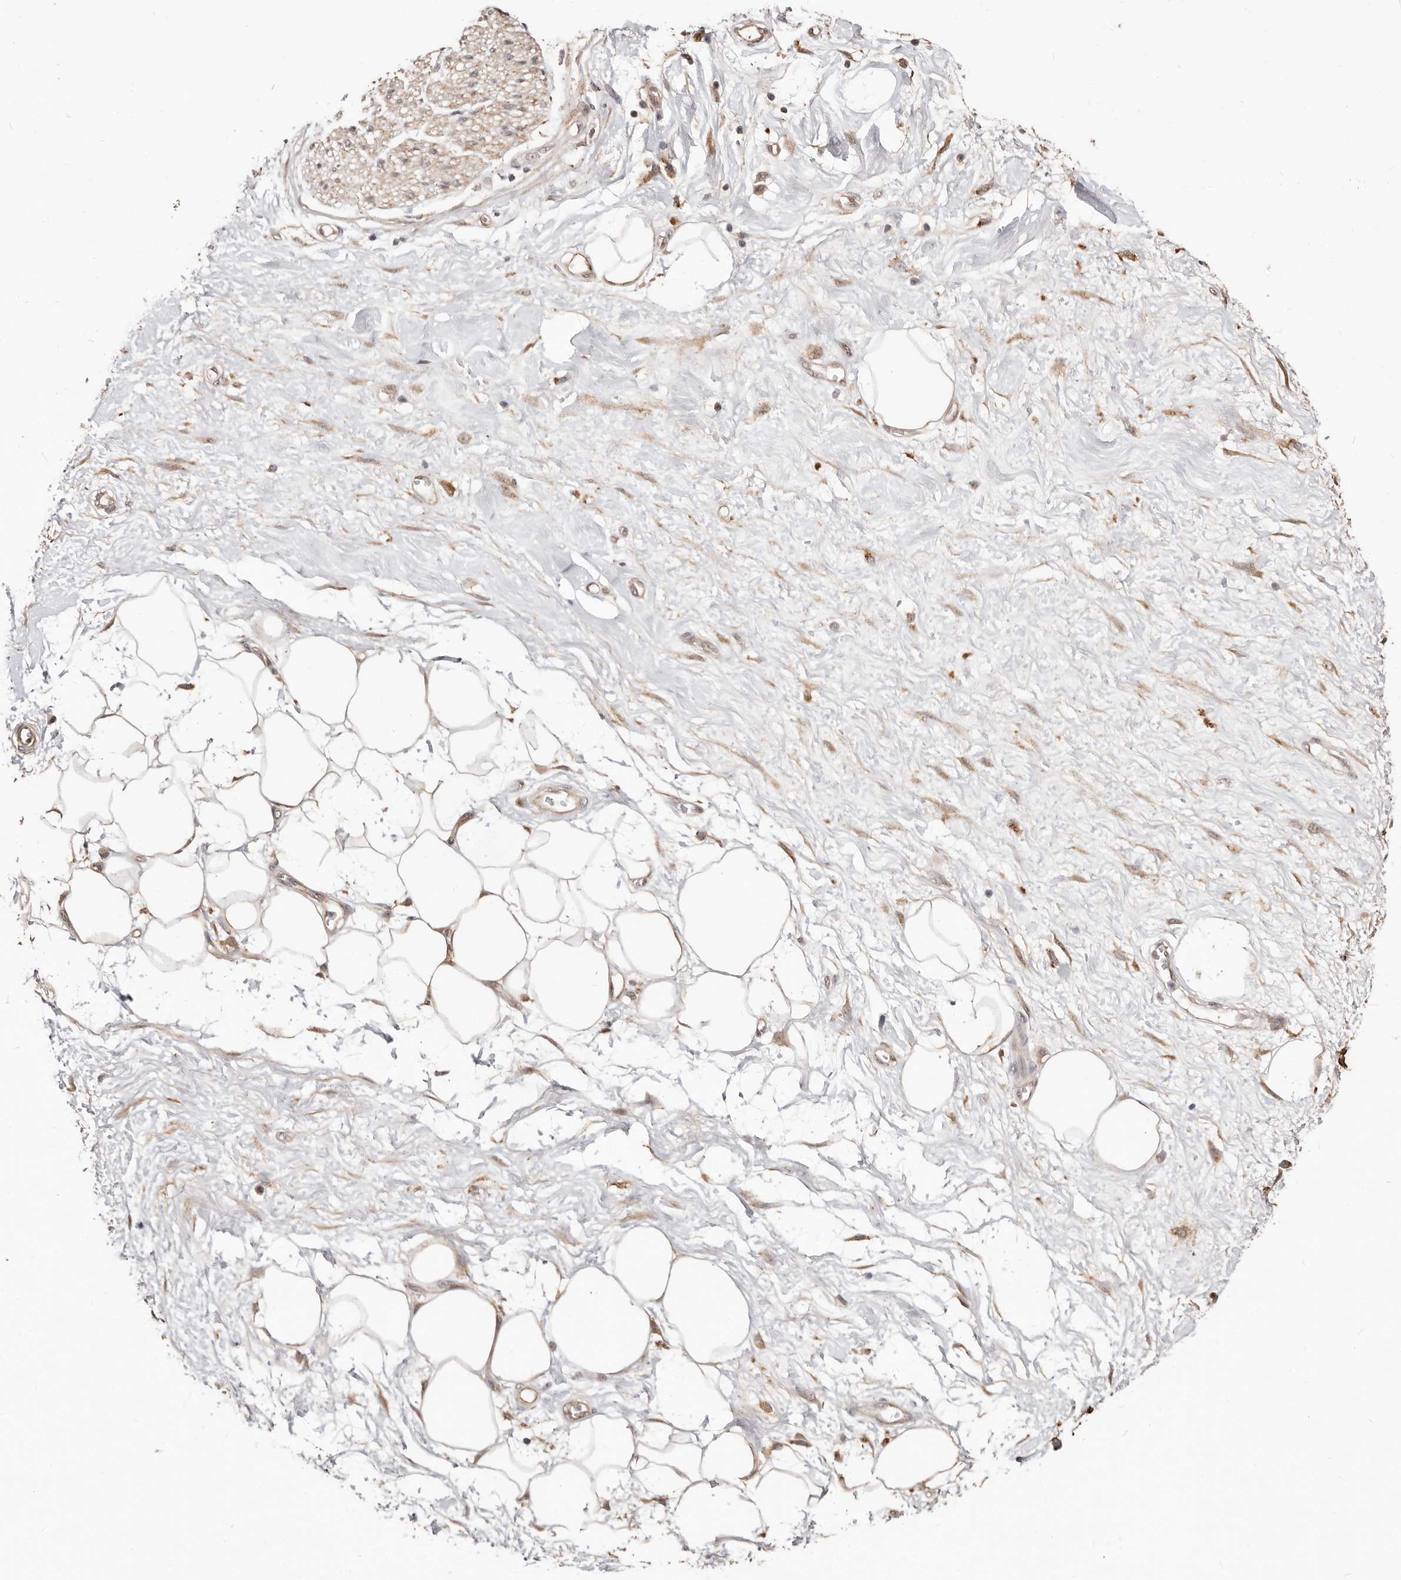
{"staining": {"intensity": "moderate", "quantity": ">75%", "location": "cytoplasmic/membranous"}, "tissue": "adipose tissue", "cell_type": "Adipocytes", "image_type": "normal", "snomed": [{"axis": "morphology", "description": "Normal tissue, NOS"}, {"axis": "morphology", "description": "Adenocarcinoma, NOS"}, {"axis": "topography", "description": "Pancreas"}, {"axis": "topography", "description": "Peripheral nerve tissue"}], "caption": "Adipocytes exhibit medium levels of moderate cytoplasmic/membranous staining in about >75% of cells in normal adipose tissue. Ihc stains the protein in brown and the nuclei are stained blue.", "gene": "TRIP13", "patient": {"sex": "male", "age": 59}}